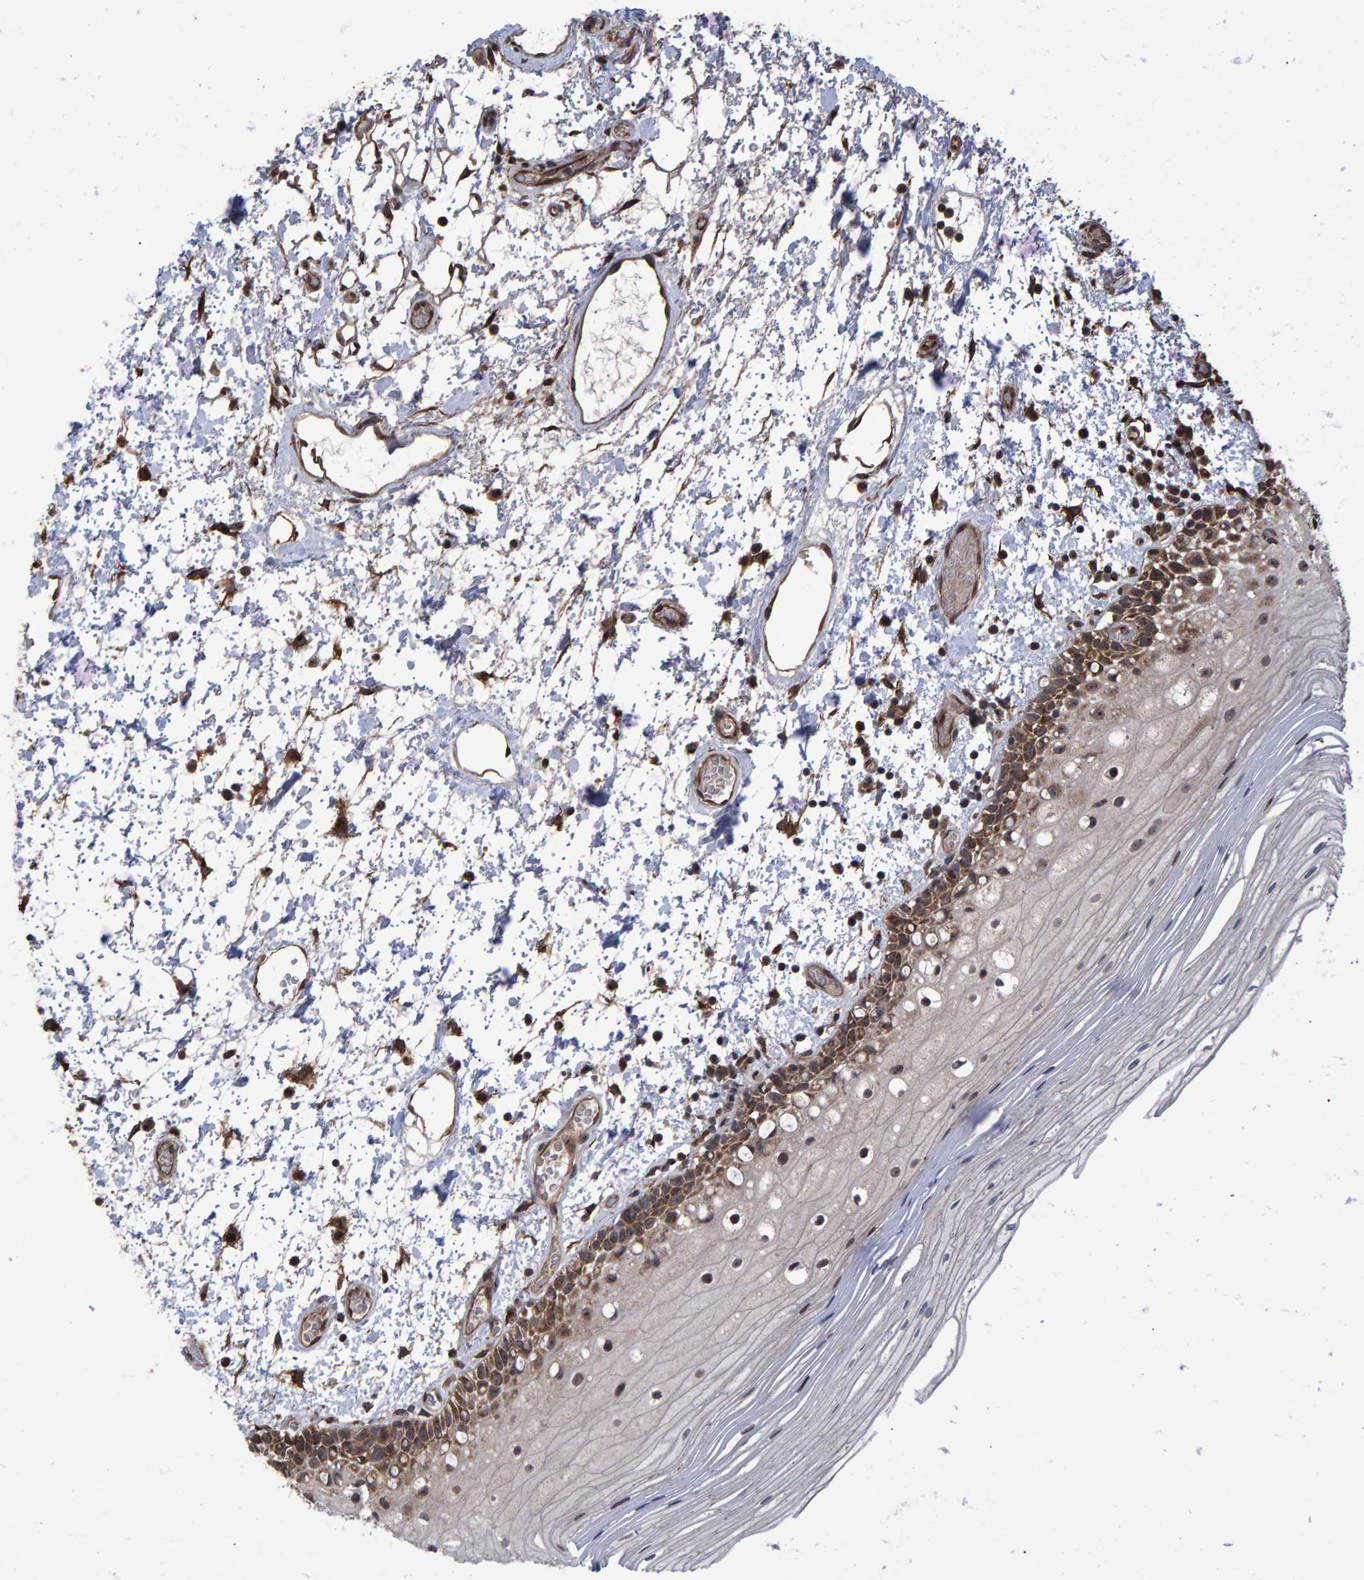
{"staining": {"intensity": "moderate", "quantity": ">75%", "location": "cytoplasmic/membranous,nuclear"}, "tissue": "oral mucosa", "cell_type": "Squamous epithelial cells", "image_type": "normal", "snomed": [{"axis": "morphology", "description": "Normal tissue, NOS"}, {"axis": "topography", "description": "Oral tissue"}], "caption": "DAB (3,3'-diaminobenzidine) immunohistochemical staining of benign oral mucosa displays moderate cytoplasmic/membranous,nuclear protein expression in about >75% of squamous epithelial cells. Using DAB (brown) and hematoxylin (blue) stains, captured at high magnification using brightfield microscopy.", "gene": "TRIM68", "patient": {"sex": "male", "age": 52}}